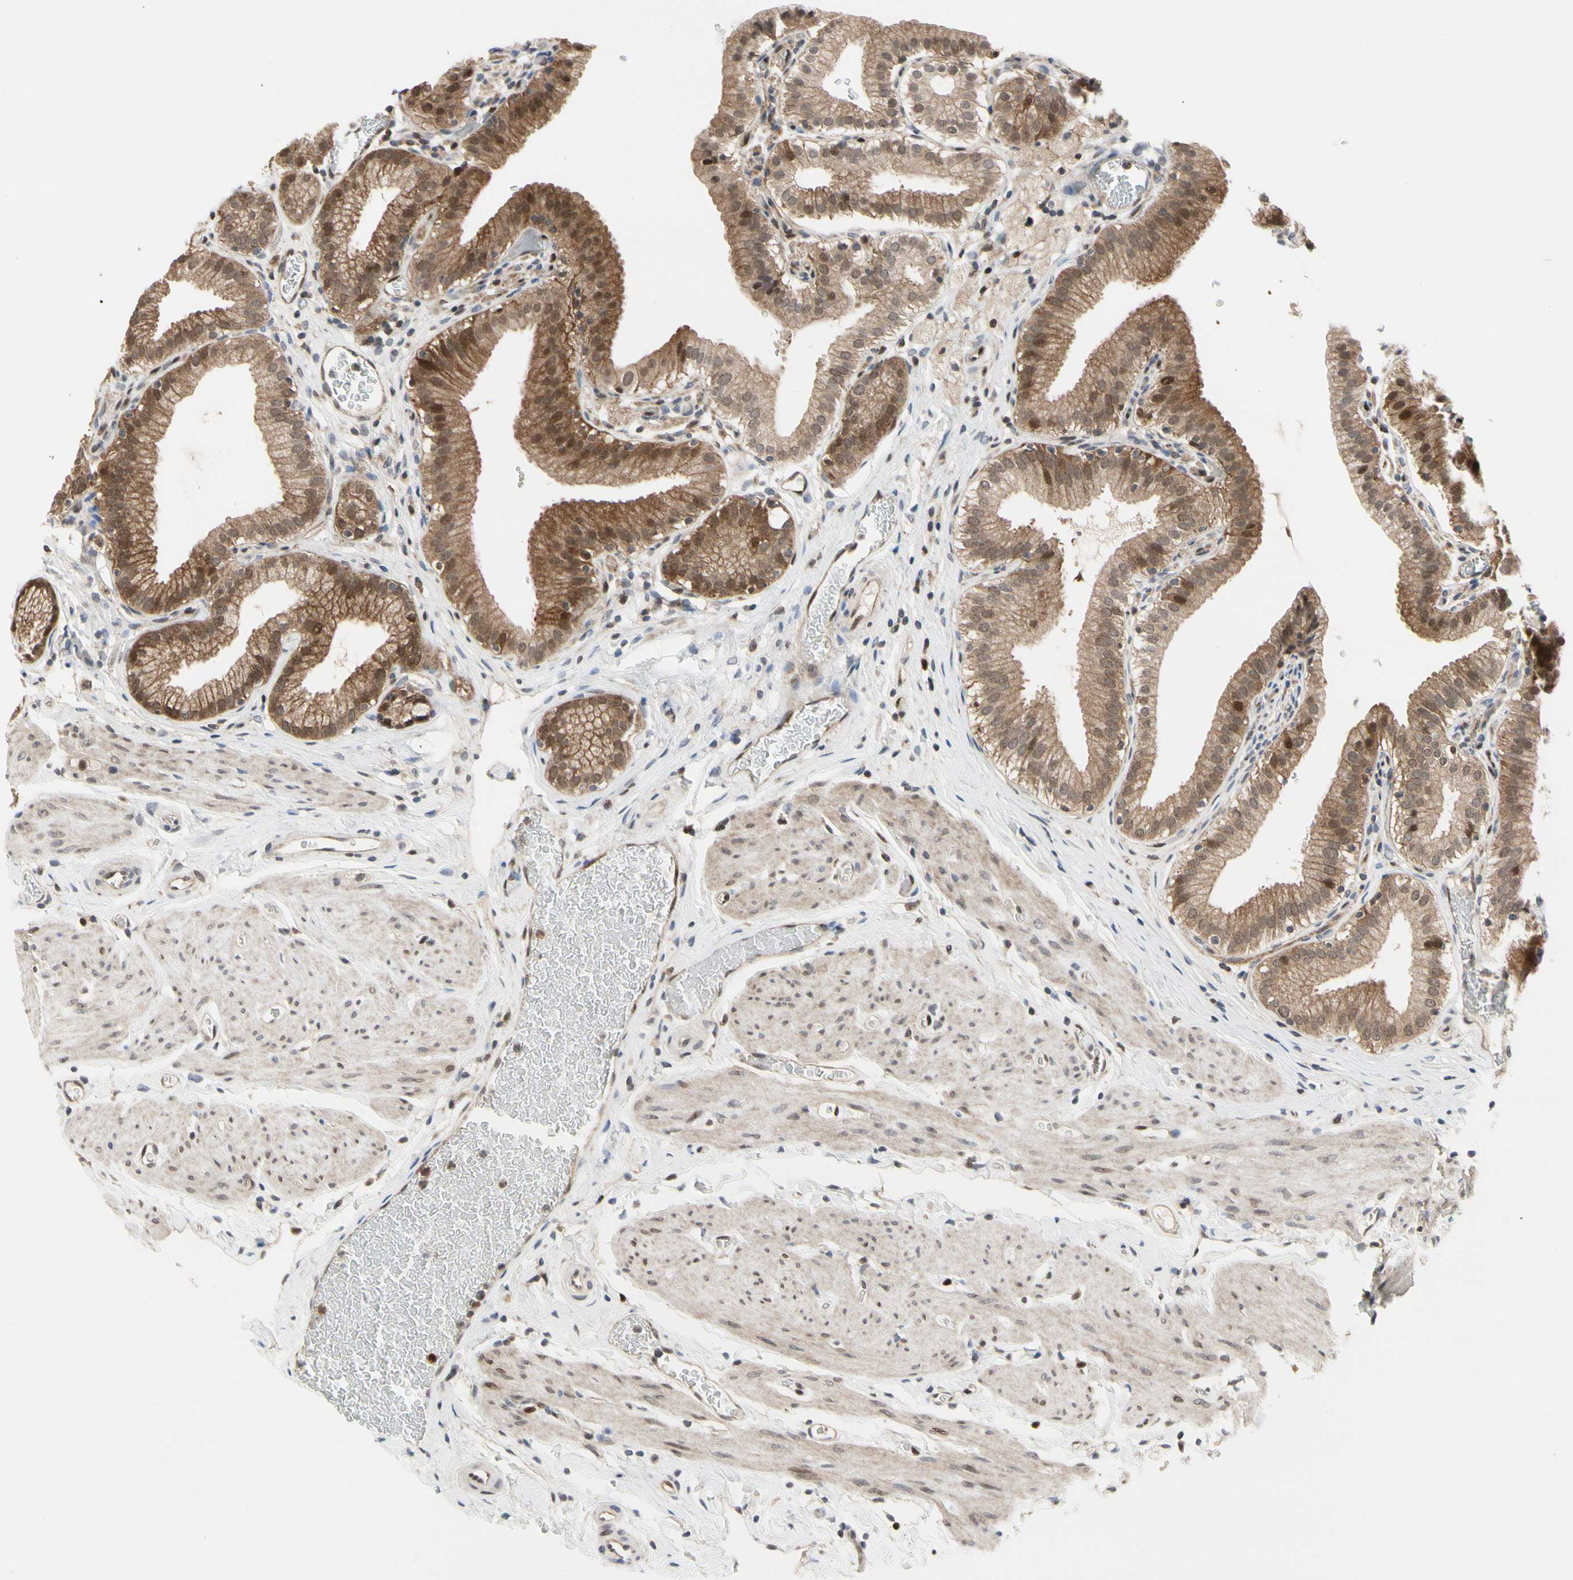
{"staining": {"intensity": "moderate", "quantity": ">75%", "location": "cytoplasmic/membranous,nuclear"}, "tissue": "gallbladder", "cell_type": "Glandular cells", "image_type": "normal", "snomed": [{"axis": "morphology", "description": "Normal tissue, NOS"}, {"axis": "topography", "description": "Gallbladder"}], "caption": "Immunohistochemical staining of benign gallbladder shows moderate cytoplasmic/membranous,nuclear protein positivity in about >75% of glandular cells.", "gene": "CDK5", "patient": {"sex": "male", "age": 54}}